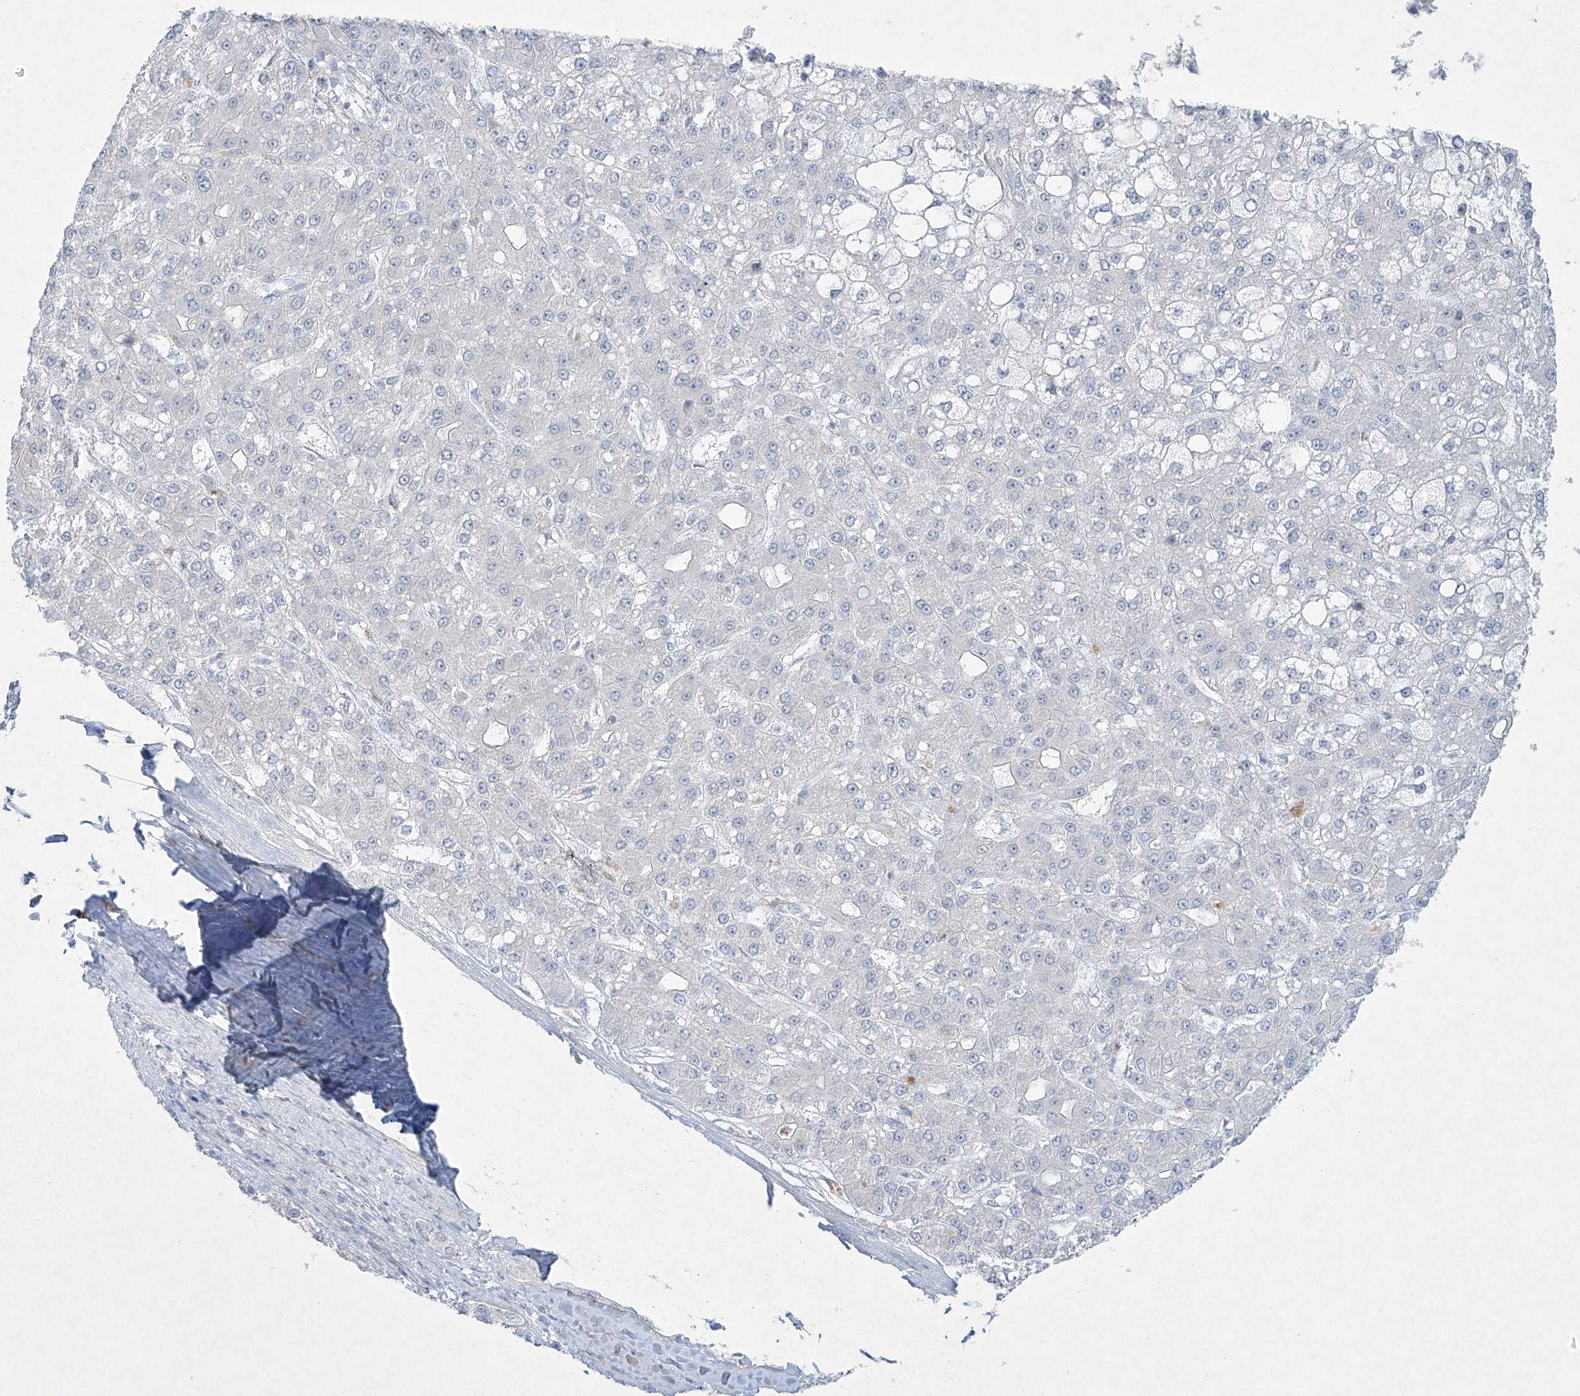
{"staining": {"intensity": "negative", "quantity": "none", "location": "none"}, "tissue": "liver cancer", "cell_type": "Tumor cells", "image_type": "cancer", "snomed": [{"axis": "morphology", "description": "Carcinoma, Hepatocellular, NOS"}, {"axis": "topography", "description": "Liver"}], "caption": "DAB immunohistochemical staining of liver cancer shows no significant expression in tumor cells.", "gene": "PAX6", "patient": {"sex": "male", "age": 67}}